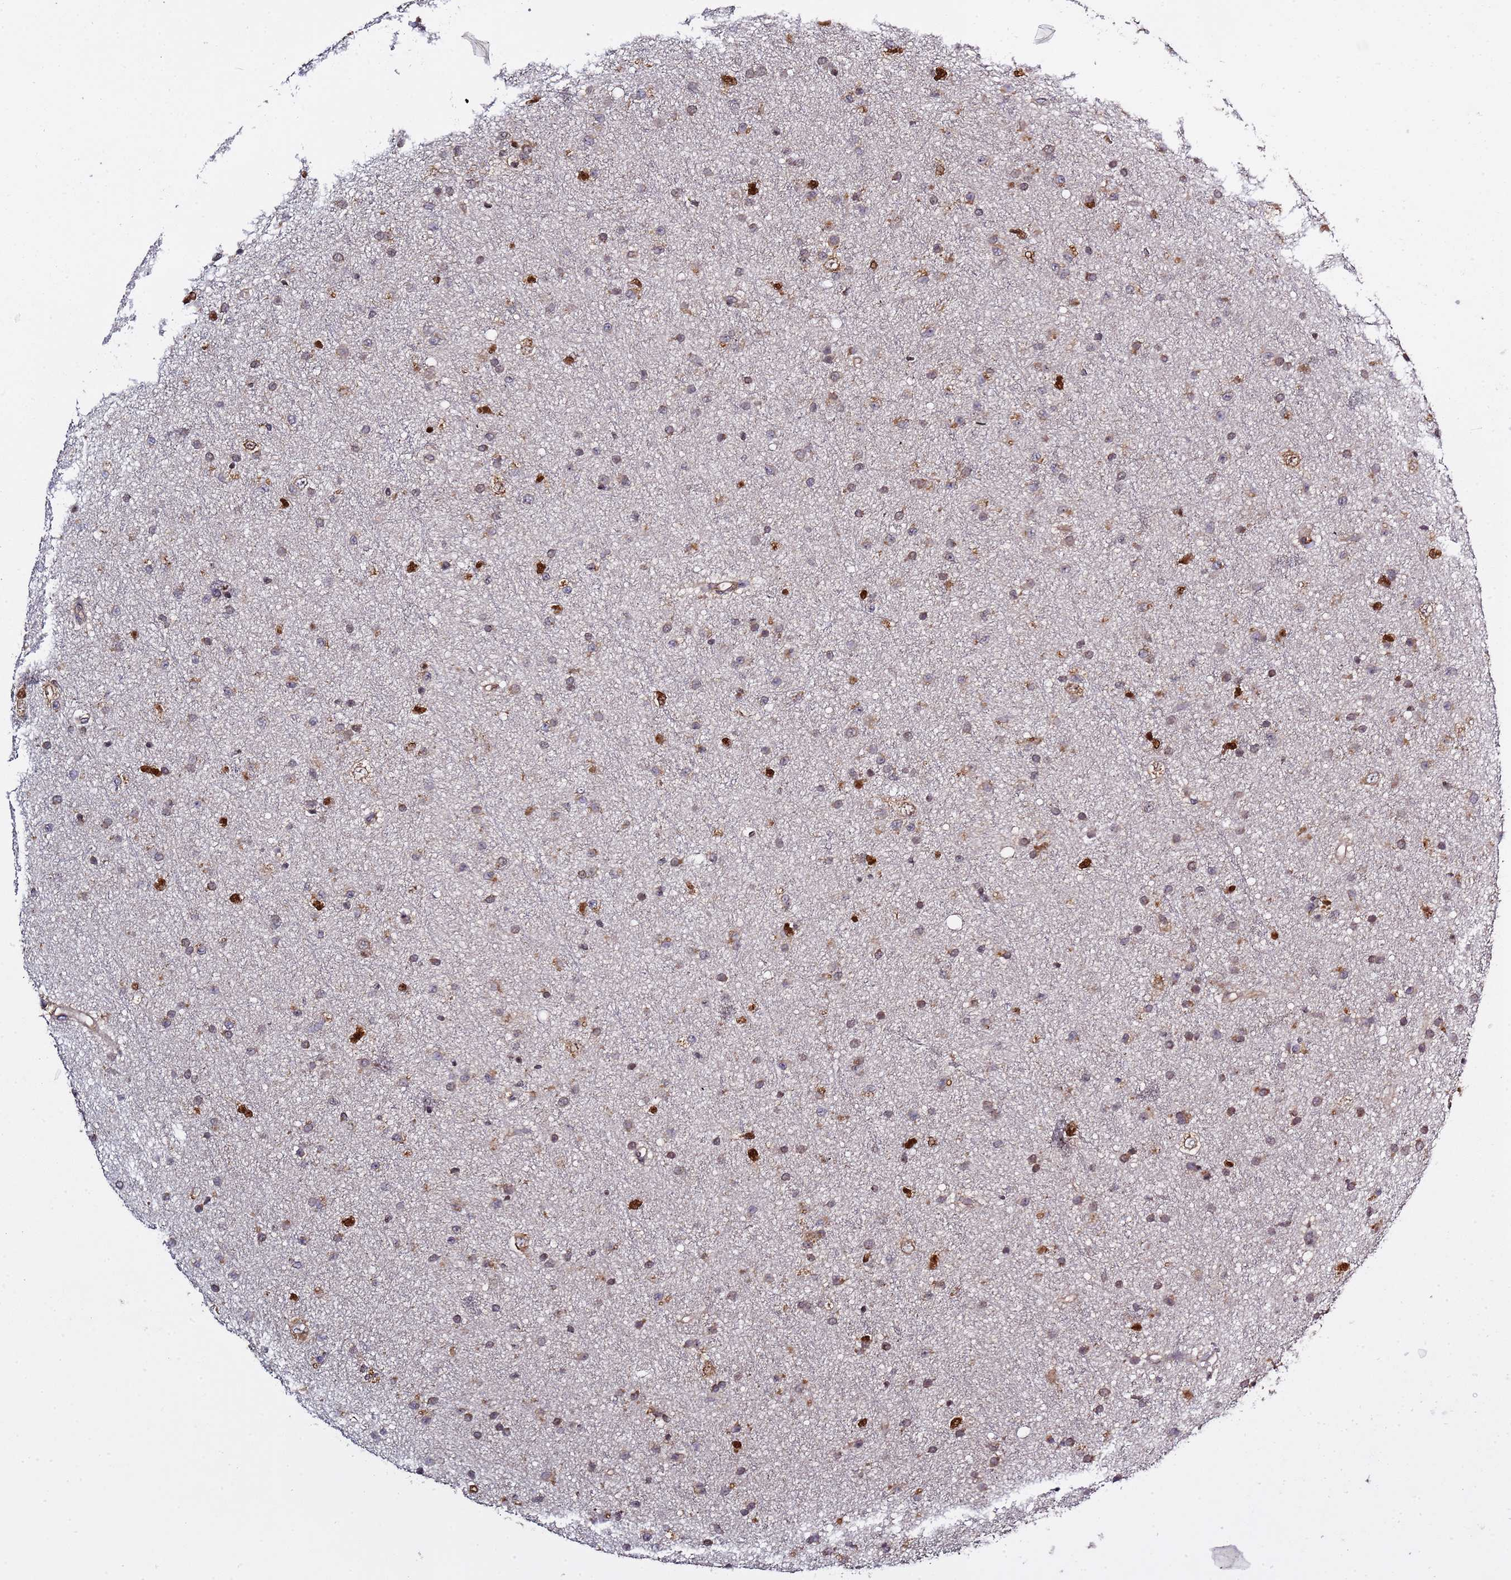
{"staining": {"intensity": "weak", "quantity": "25%-75%", "location": "cytoplasmic/membranous"}, "tissue": "glioma", "cell_type": "Tumor cells", "image_type": "cancer", "snomed": [{"axis": "morphology", "description": "Glioma, malignant, Low grade"}, {"axis": "topography", "description": "Cerebral cortex"}], "caption": "Tumor cells demonstrate low levels of weak cytoplasmic/membranous staining in approximately 25%-75% of cells in glioma. The protein of interest is shown in brown color, while the nuclei are stained blue.", "gene": "RCOR2", "patient": {"sex": "female", "age": 39}}